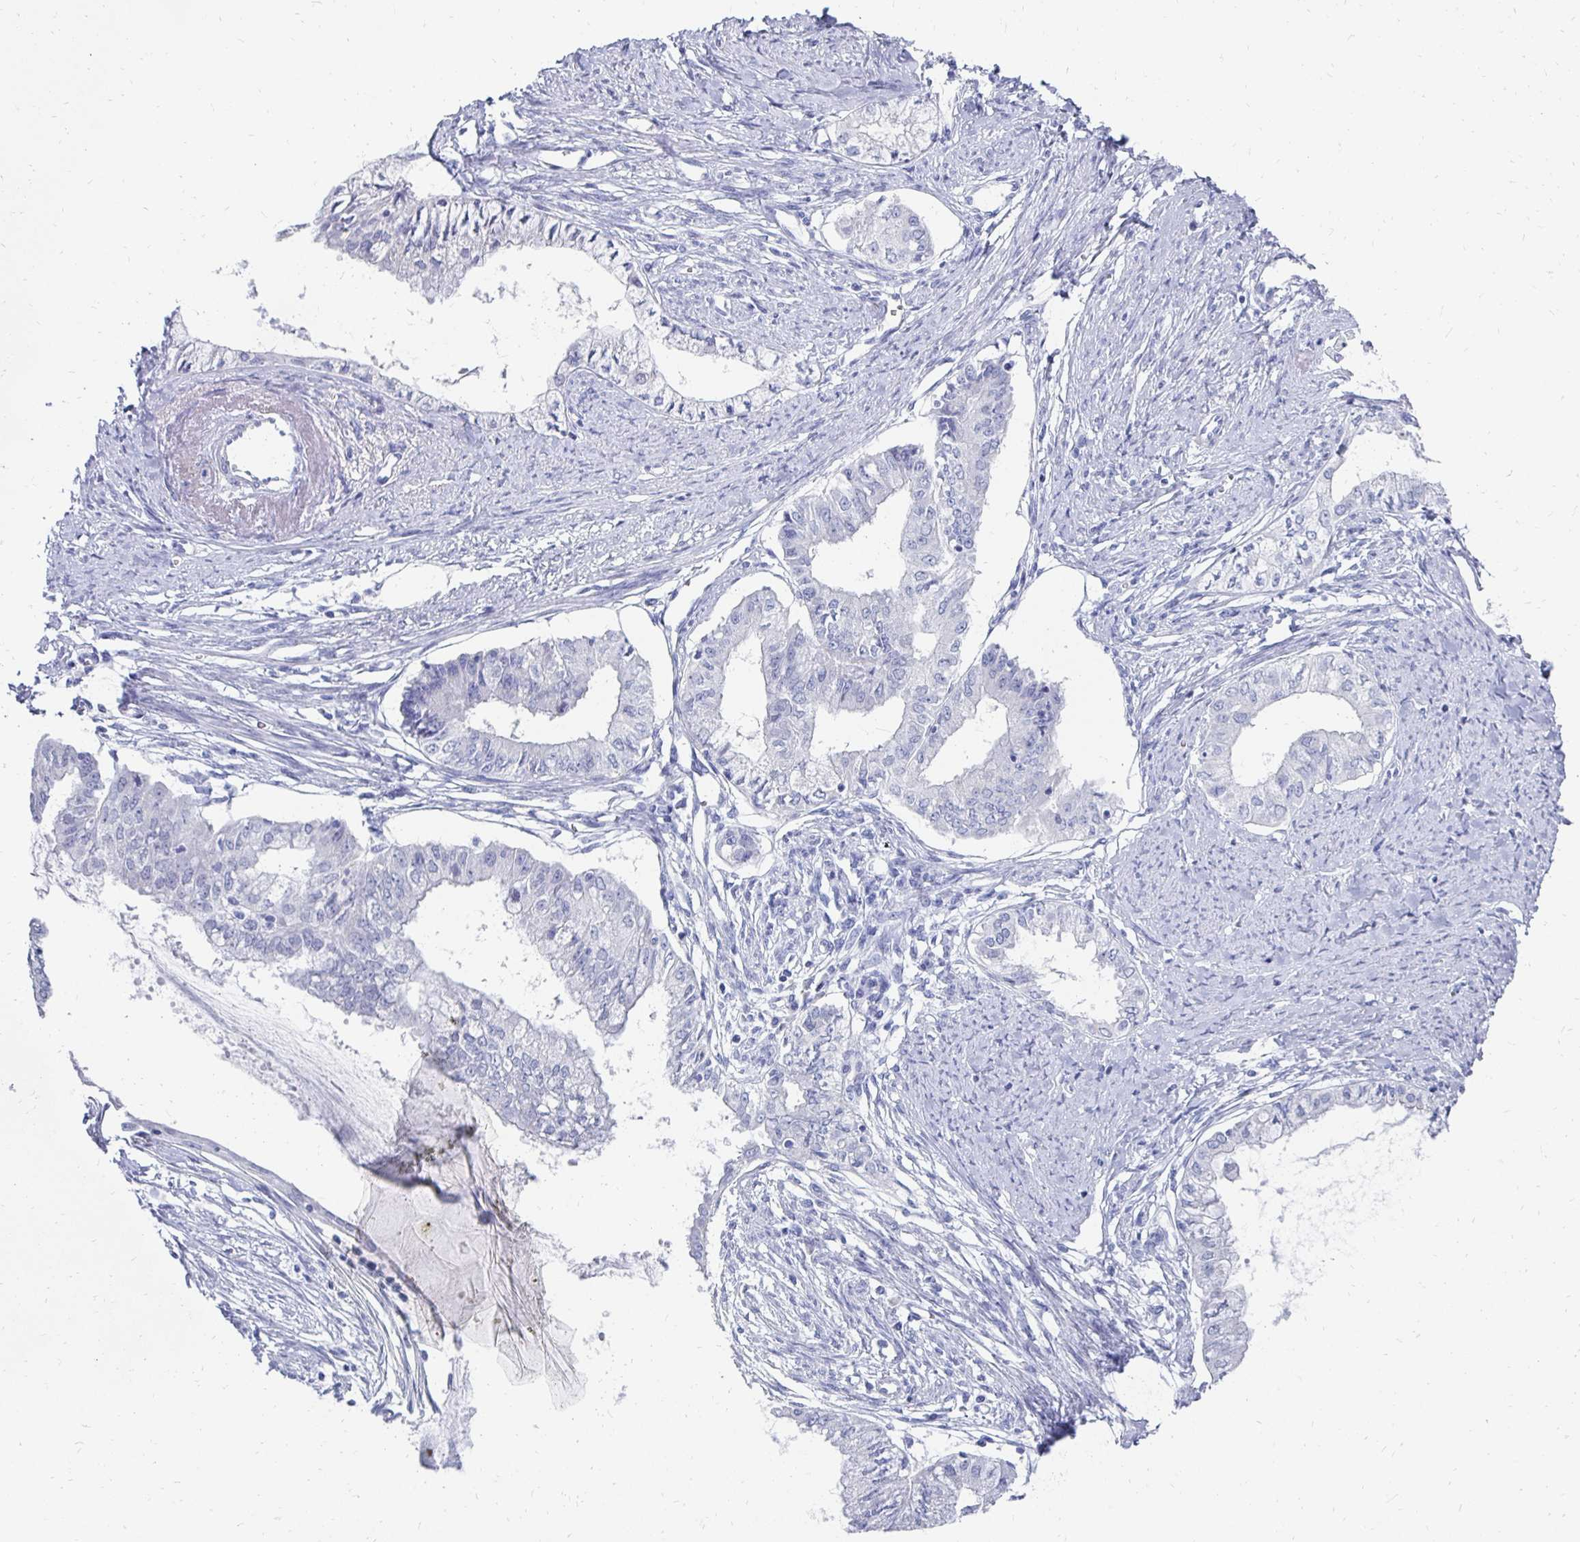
{"staining": {"intensity": "negative", "quantity": "none", "location": "none"}, "tissue": "endometrial cancer", "cell_type": "Tumor cells", "image_type": "cancer", "snomed": [{"axis": "morphology", "description": "Adenocarcinoma, NOS"}, {"axis": "topography", "description": "Endometrium"}], "caption": "Human adenocarcinoma (endometrial) stained for a protein using immunohistochemistry (IHC) demonstrates no expression in tumor cells.", "gene": "SYCP3", "patient": {"sex": "female", "age": 76}}